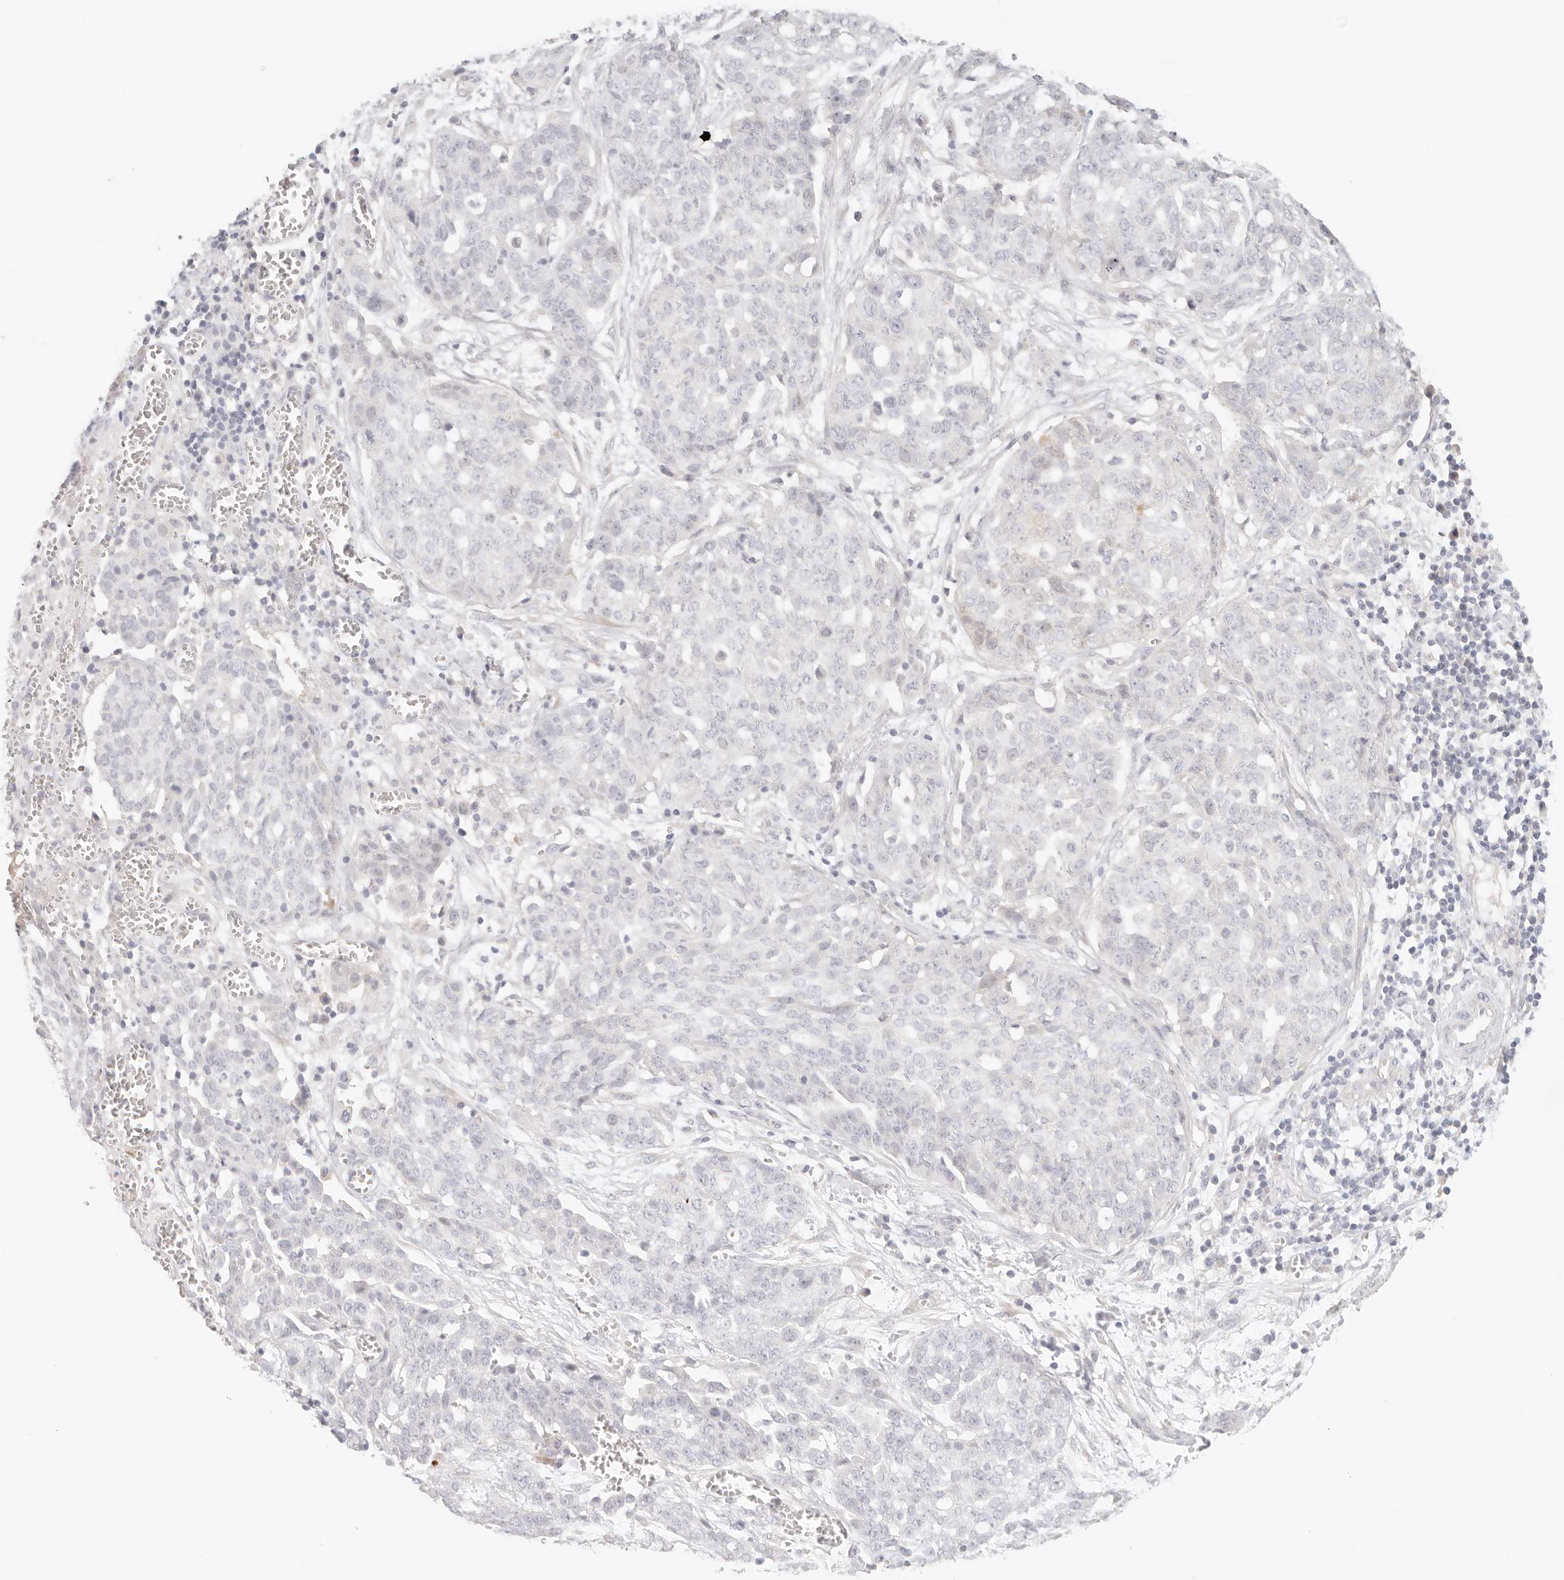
{"staining": {"intensity": "negative", "quantity": "none", "location": "none"}, "tissue": "ovarian cancer", "cell_type": "Tumor cells", "image_type": "cancer", "snomed": [{"axis": "morphology", "description": "Cystadenocarcinoma, serous, NOS"}, {"axis": "topography", "description": "Soft tissue"}, {"axis": "topography", "description": "Ovary"}], "caption": "High power microscopy image of an IHC photomicrograph of serous cystadenocarcinoma (ovarian), revealing no significant positivity in tumor cells.", "gene": "SPHK1", "patient": {"sex": "female", "age": 57}}